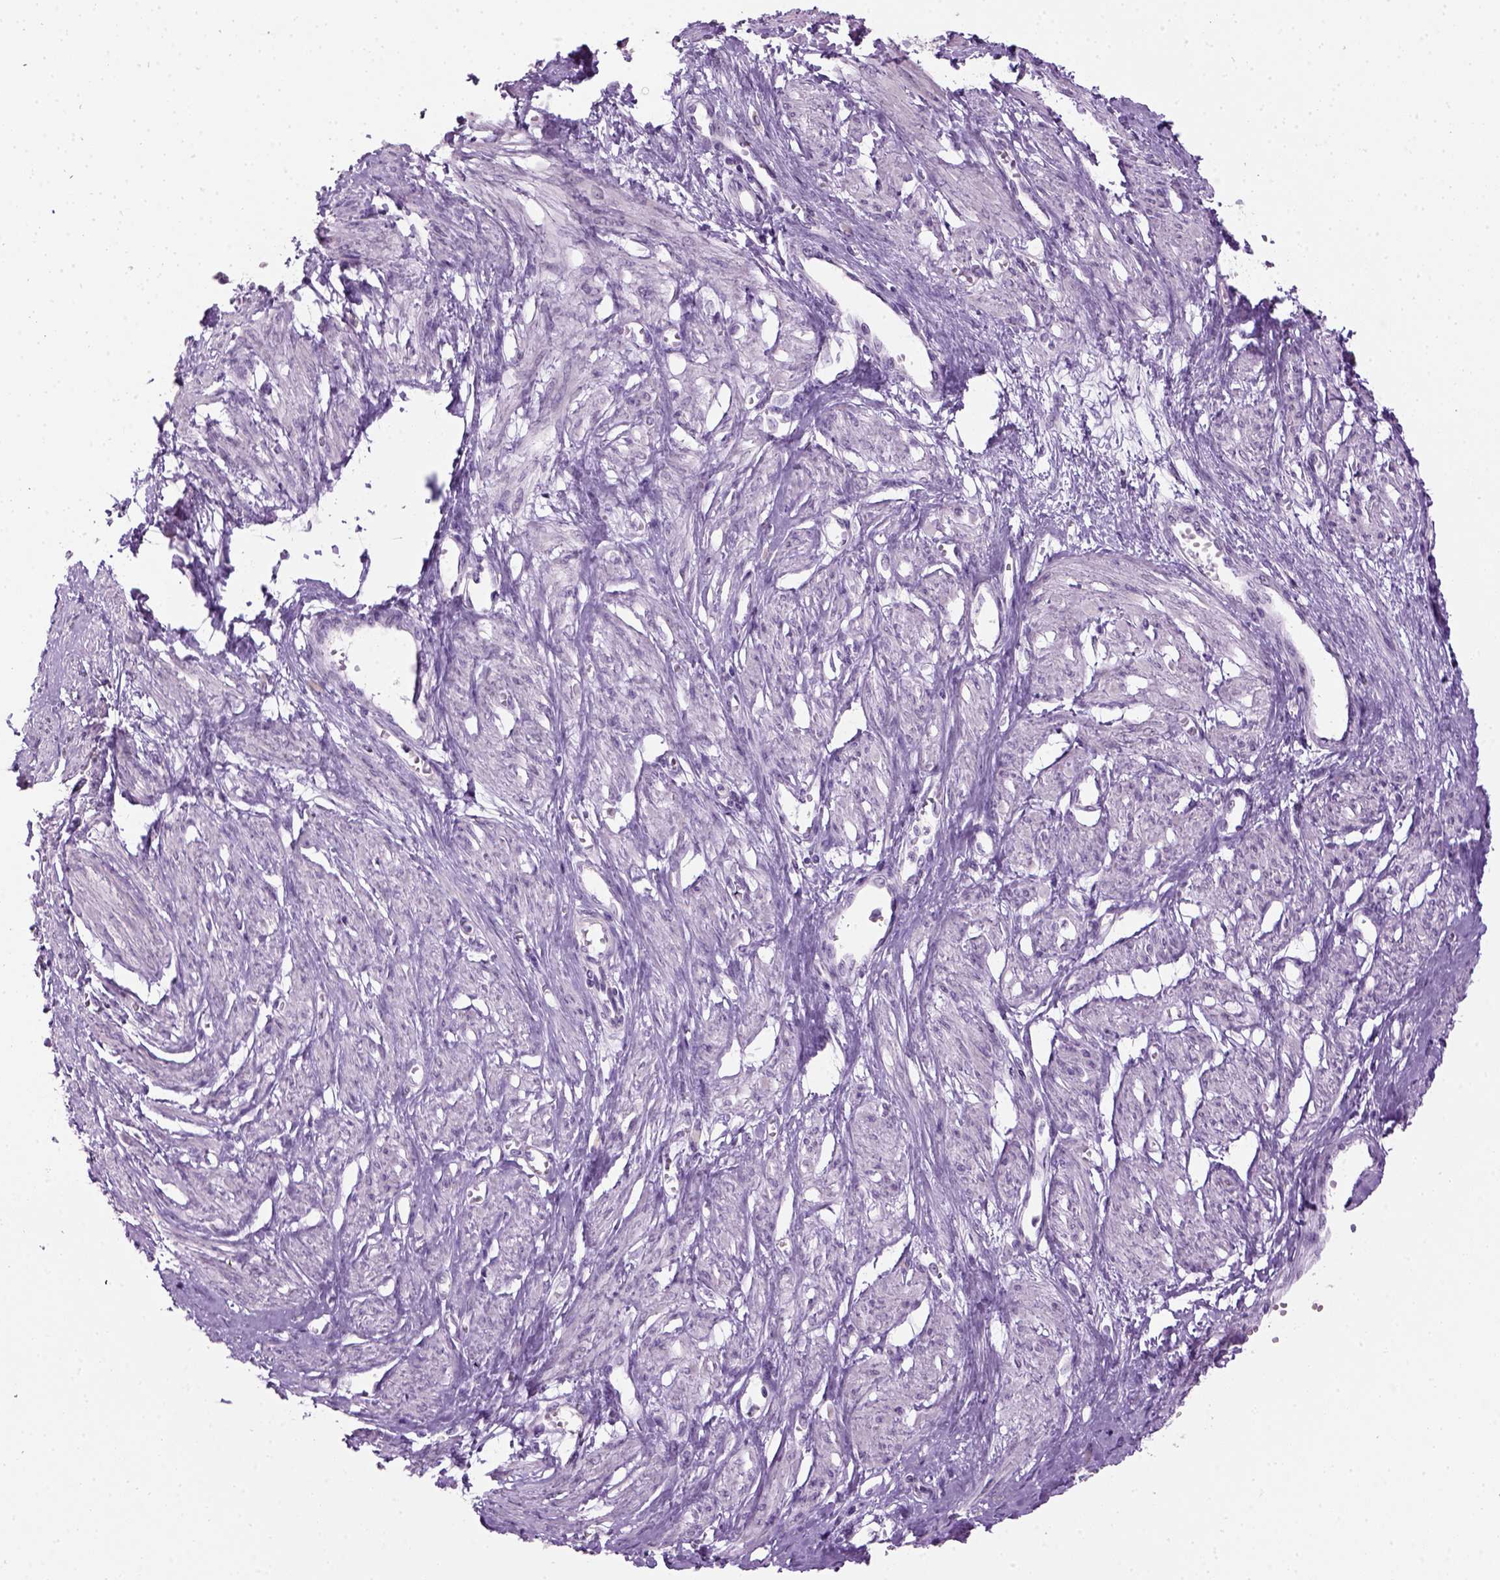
{"staining": {"intensity": "negative", "quantity": "none", "location": "none"}, "tissue": "smooth muscle", "cell_type": "Smooth muscle cells", "image_type": "normal", "snomed": [{"axis": "morphology", "description": "Normal tissue, NOS"}, {"axis": "topography", "description": "Smooth muscle"}, {"axis": "topography", "description": "Uterus"}], "caption": "Immunohistochemistry photomicrograph of unremarkable smooth muscle stained for a protein (brown), which exhibits no expression in smooth muscle cells.", "gene": "GABRB2", "patient": {"sex": "female", "age": 39}}